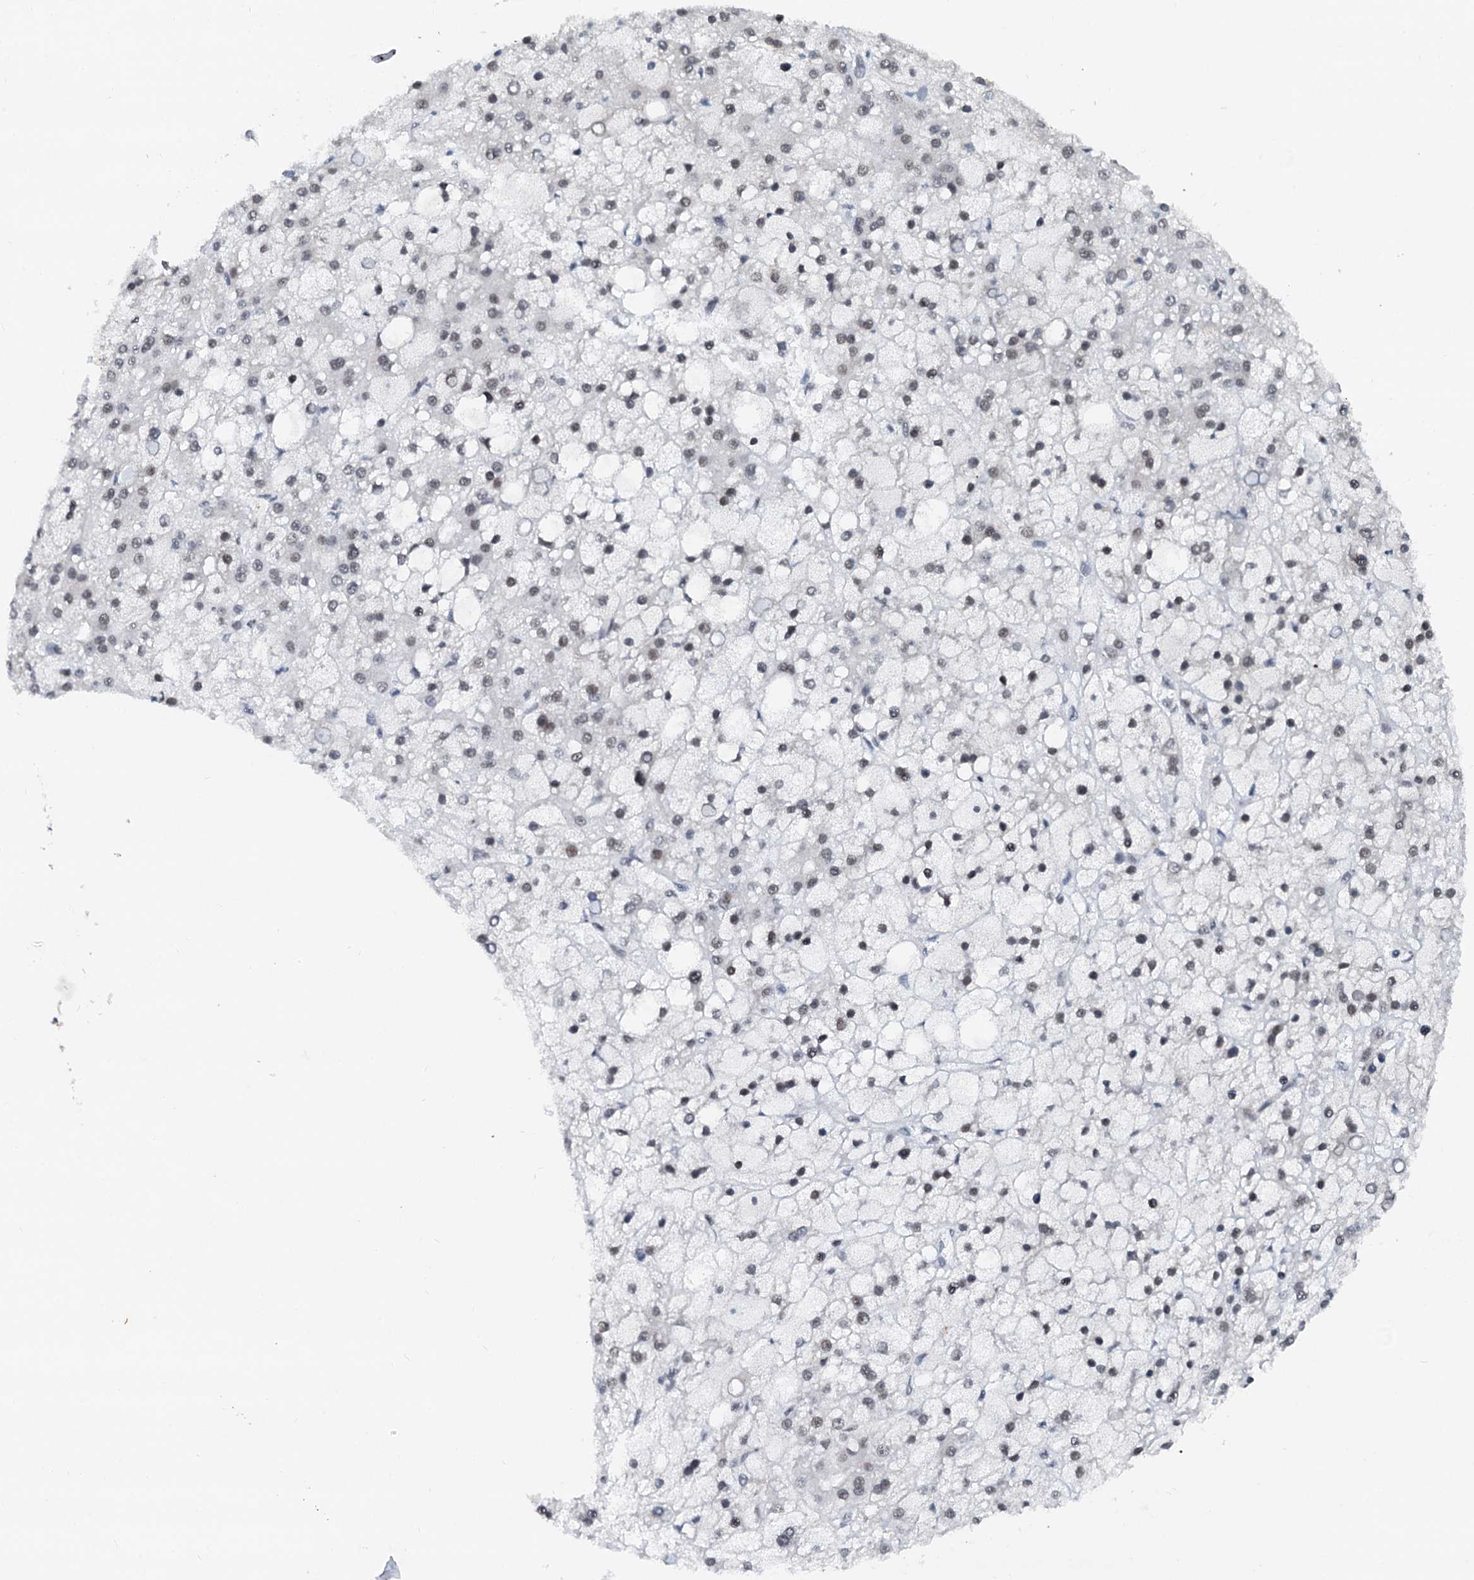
{"staining": {"intensity": "moderate", "quantity": ">75%", "location": "nuclear"}, "tissue": "liver cancer", "cell_type": "Tumor cells", "image_type": "cancer", "snomed": [{"axis": "morphology", "description": "Carcinoma, Hepatocellular, NOS"}, {"axis": "topography", "description": "Liver"}], "caption": "This is an image of immunohistochemistry (IHC) staining of liver hepatocellular carcinoma, which shows moderate positivity in the nuclear of tumor cells.", "gene": "SNRPD1", "patient": {"sex": "male", "age": 67}}